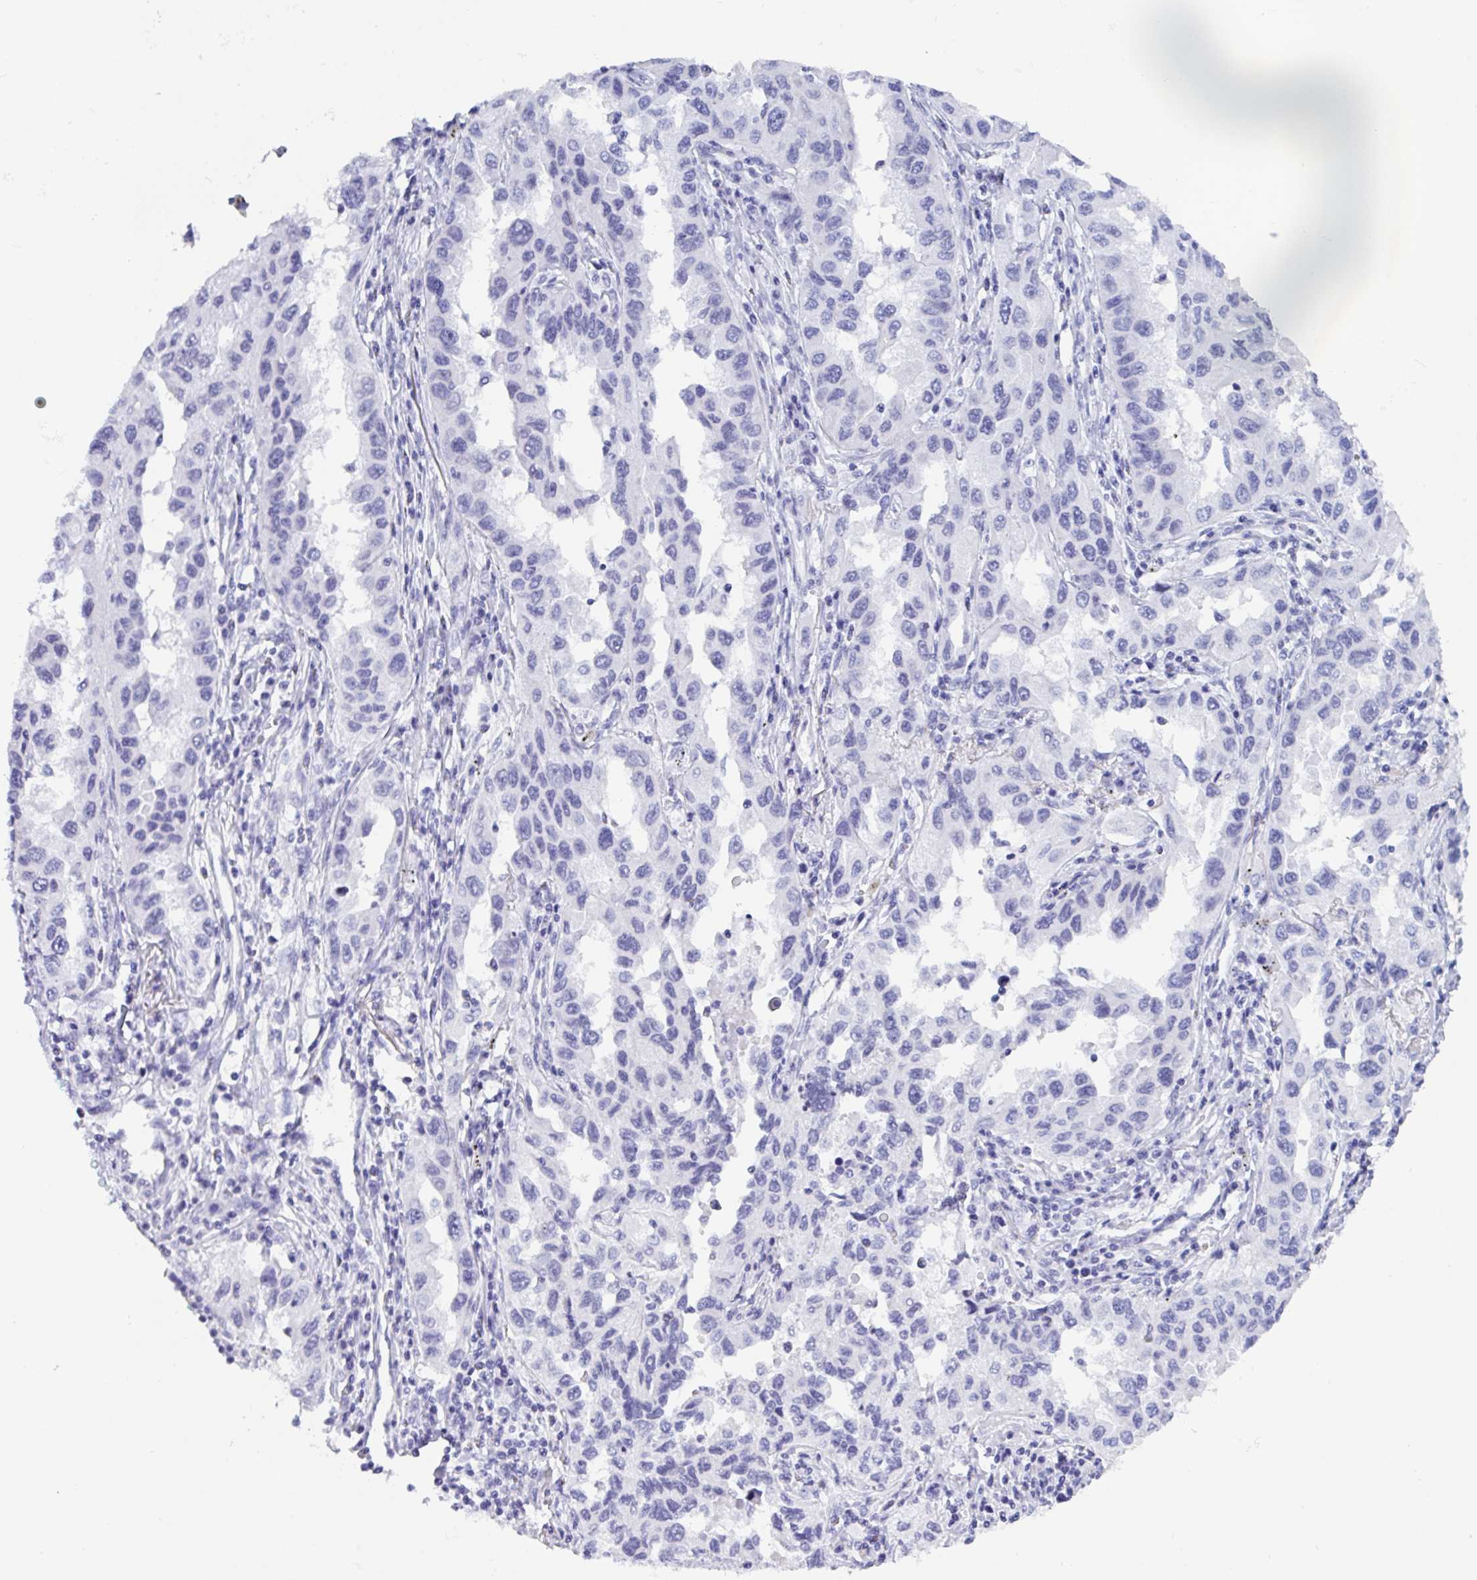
{"staining": {"intensity": "negative", "quantity": "none", "location": "none"}, "tissue": "lung cancer", "cell_type": "Tumor cells", "image_type": "cancer", "snomed": [{"axis": "morphology", "description": "Adenocarcinoma, NOS"}, {"axis": "topography", "description": "Lung"}], "caption": "Tumor cells are negative for protein expression in human lung adenocarcinoma. Brightfield microscopy of immunohistochemistry (IHC) stained with DAB (brown) and hematoxylin (blue), captured at high magnification.", "gene": "CDX4", "patient": {"sex": "female", "age": 73}}